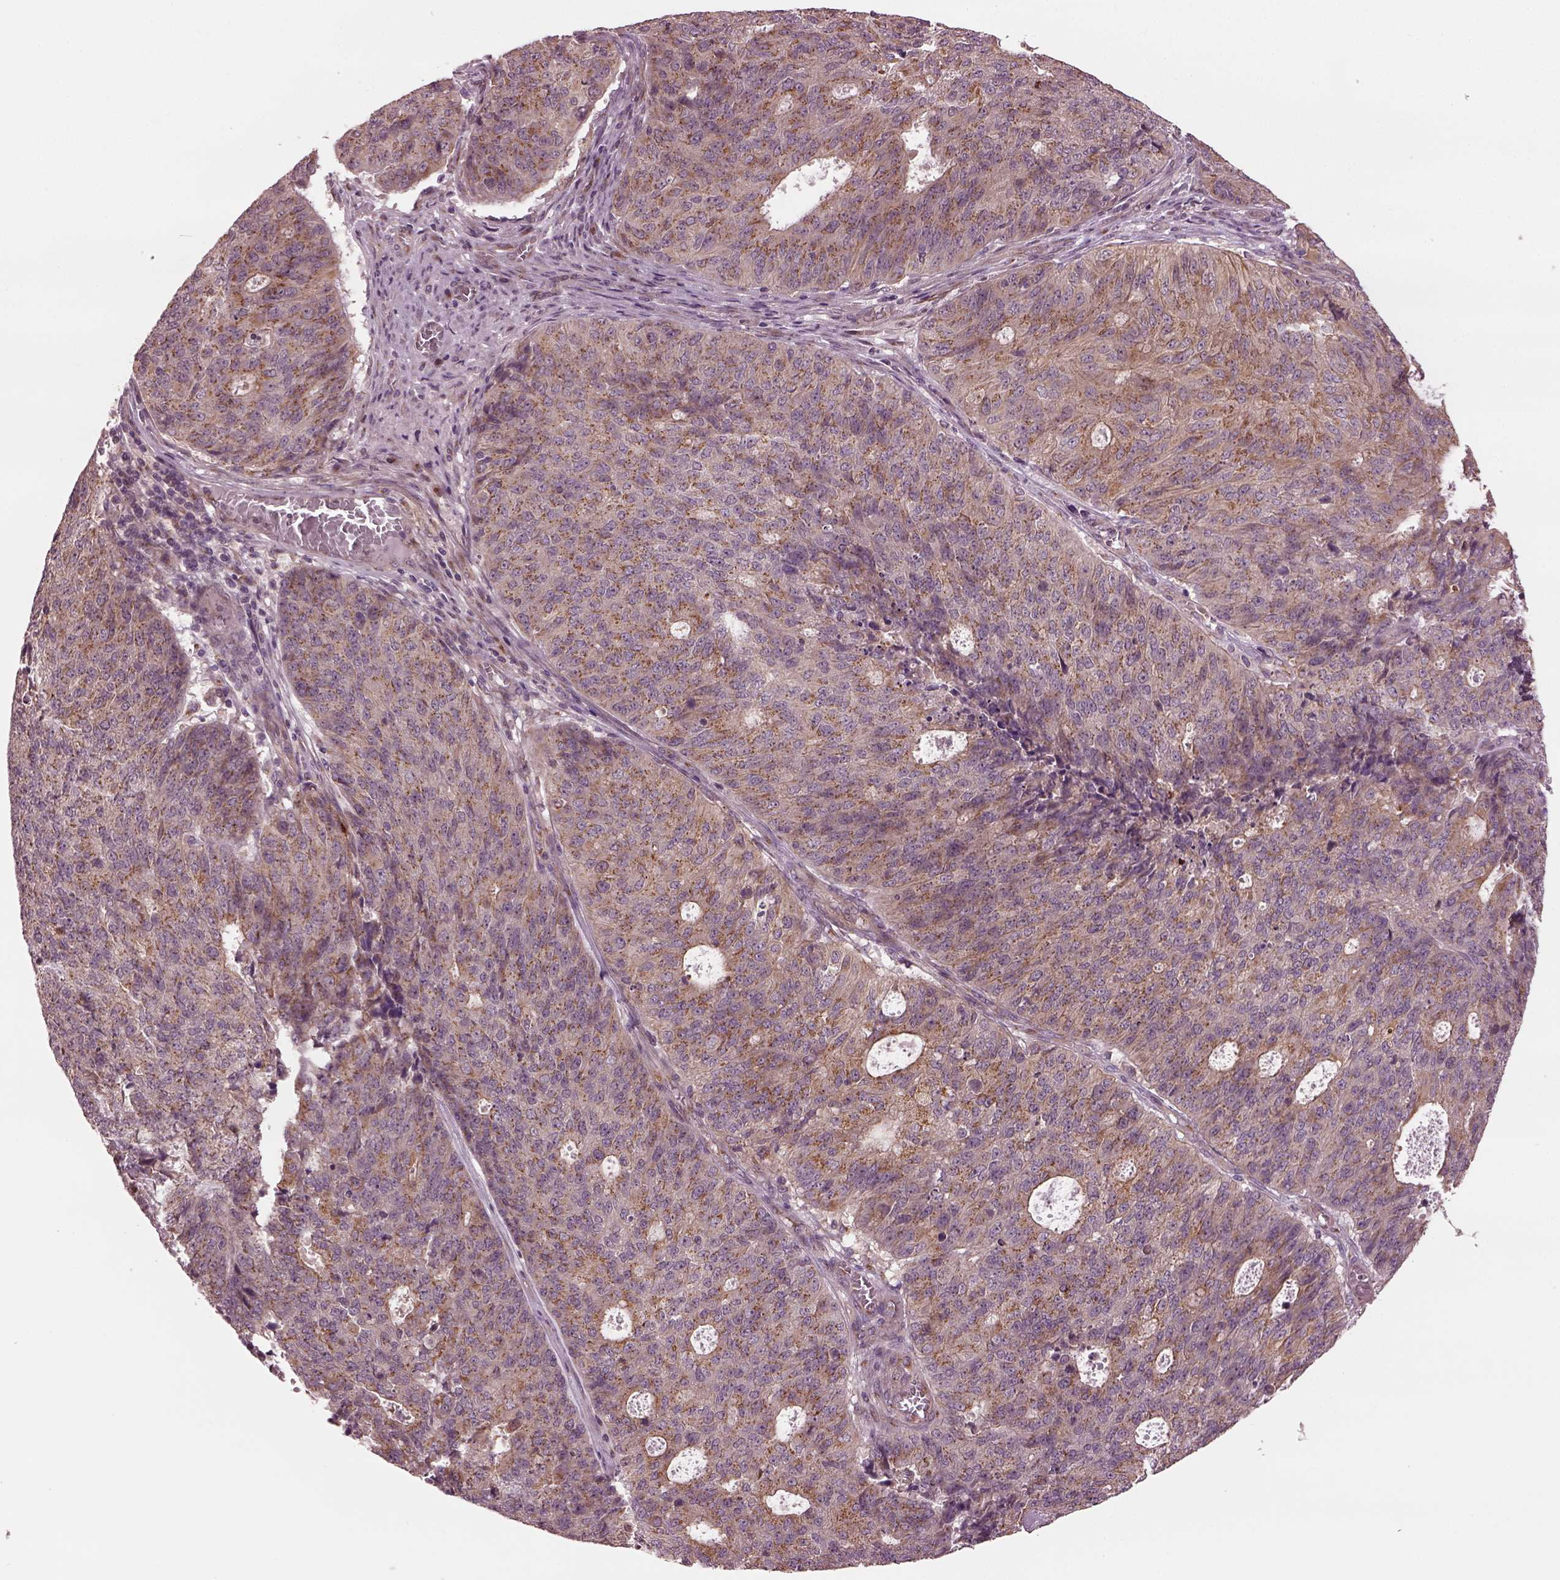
{"staining": {"intensity": "moderate", "quantity": "25%-75%", "location": "cytoplasmic/membranous"}, "tissue": "endometrial cancer", "cell_type": "Tumor cells", "image_type": "cancer", "snomed": [{"axis": "morphology", "description": "Adenocarcinoma, NOS"}, {"axis": "topography", "description": "Endometrium"}], "caption": "IHC (DAB) staining of human adenocarcinoma (endometrial) shows moderate cytoplasmic/membranous protein expression in about 25%-75% of tumor cells. (Stains: DAB in brown, nuclei in blue, Microscopy: brightfield microscopy at high magnification).", "gene": "RUFY3", "patient": {"sex": "female", "age": 82}}